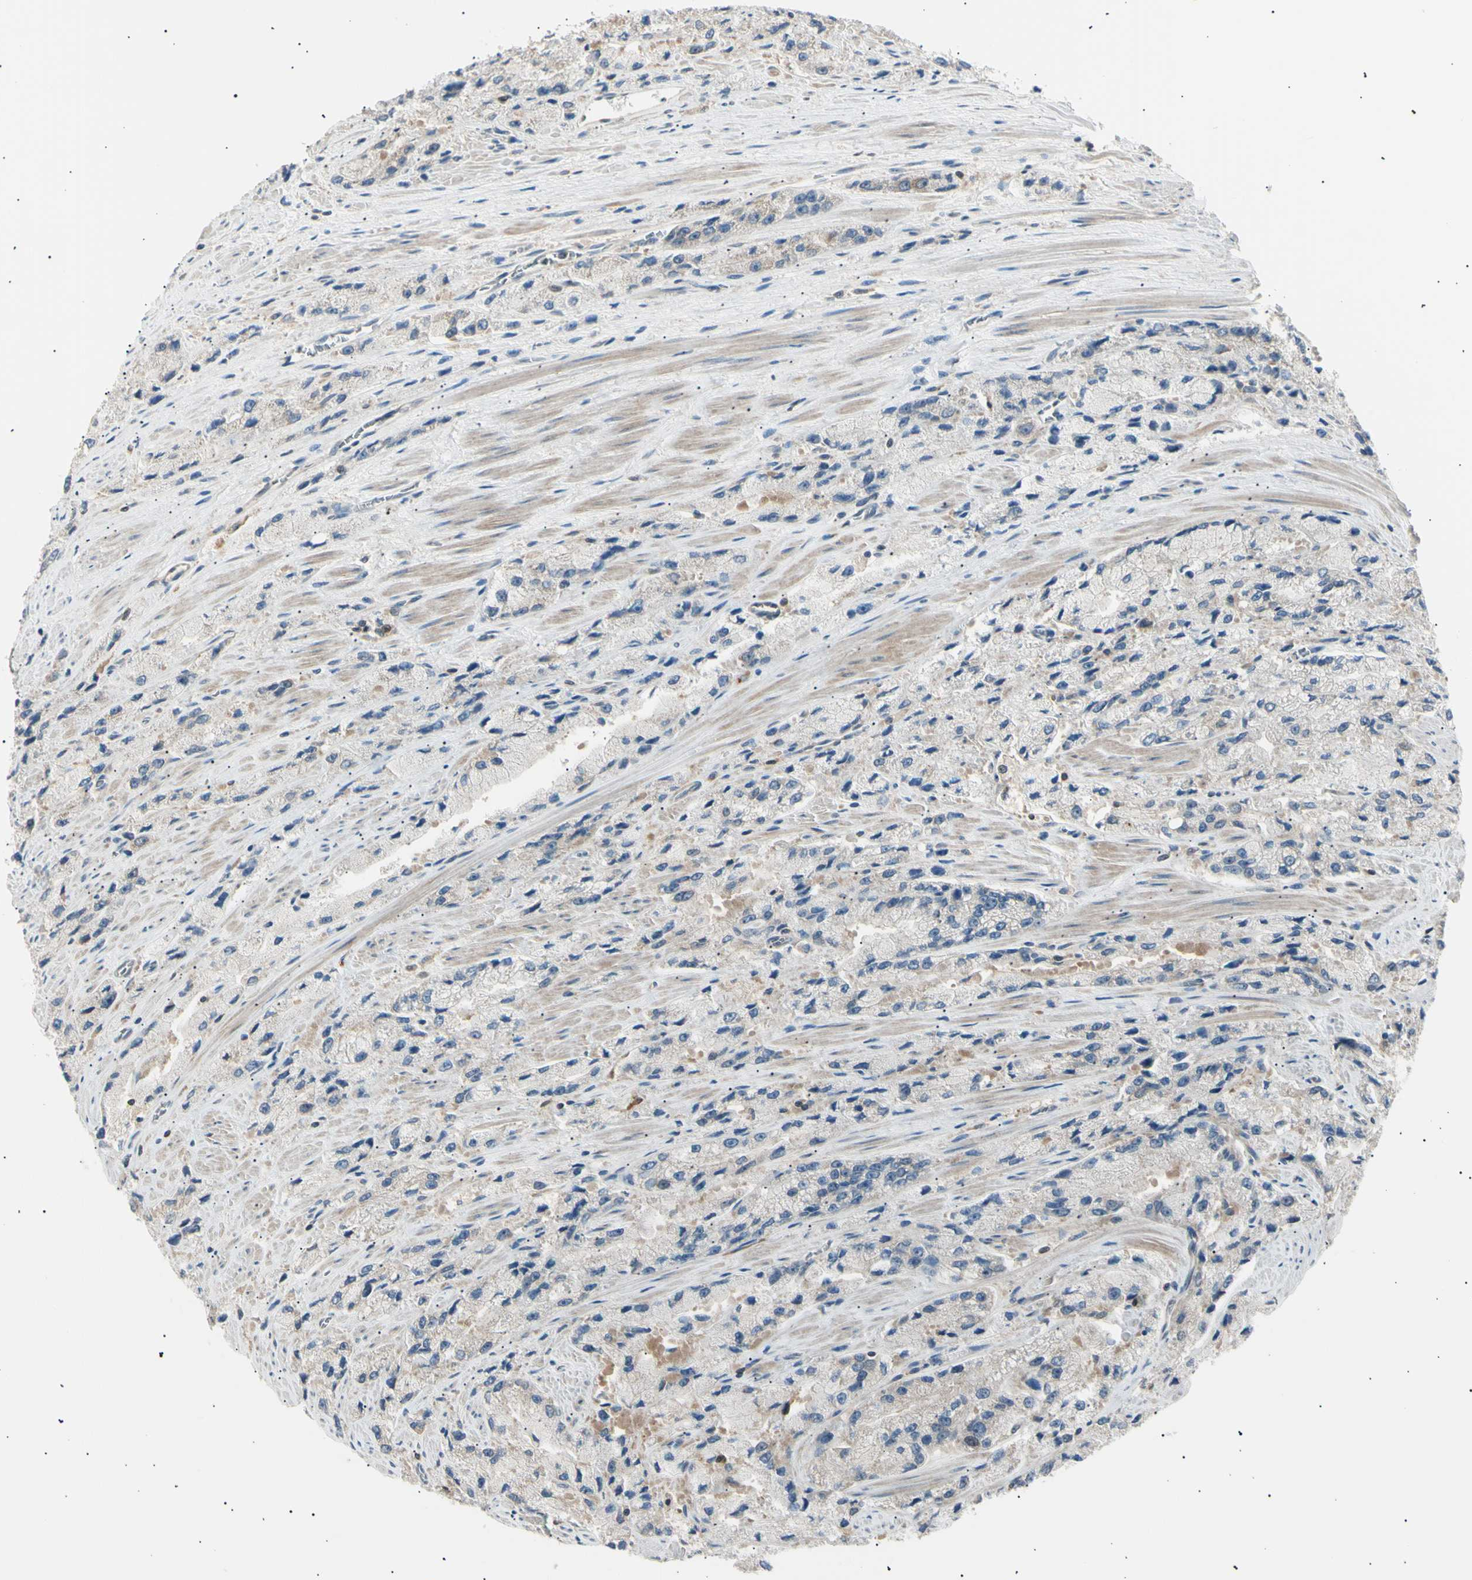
{"staining": {"intensity": "negative", "quantity": "none", "location": "none"}, "tissue": "prostate cancer", "cell_type": "Tumor cells", "image_type": "cancer", "snomed": [{"axis": "morphology", "description": "Adenocarcinoma, High grade"}, {"axis": "topography", "description": "Prostate"}], "caption": "Tumor cells are negative for brown protein staining in adenocarcinoma (high-grade) (prostate).", "gene": "LHPP", "patient": {"sex": "male", "age": 58}}